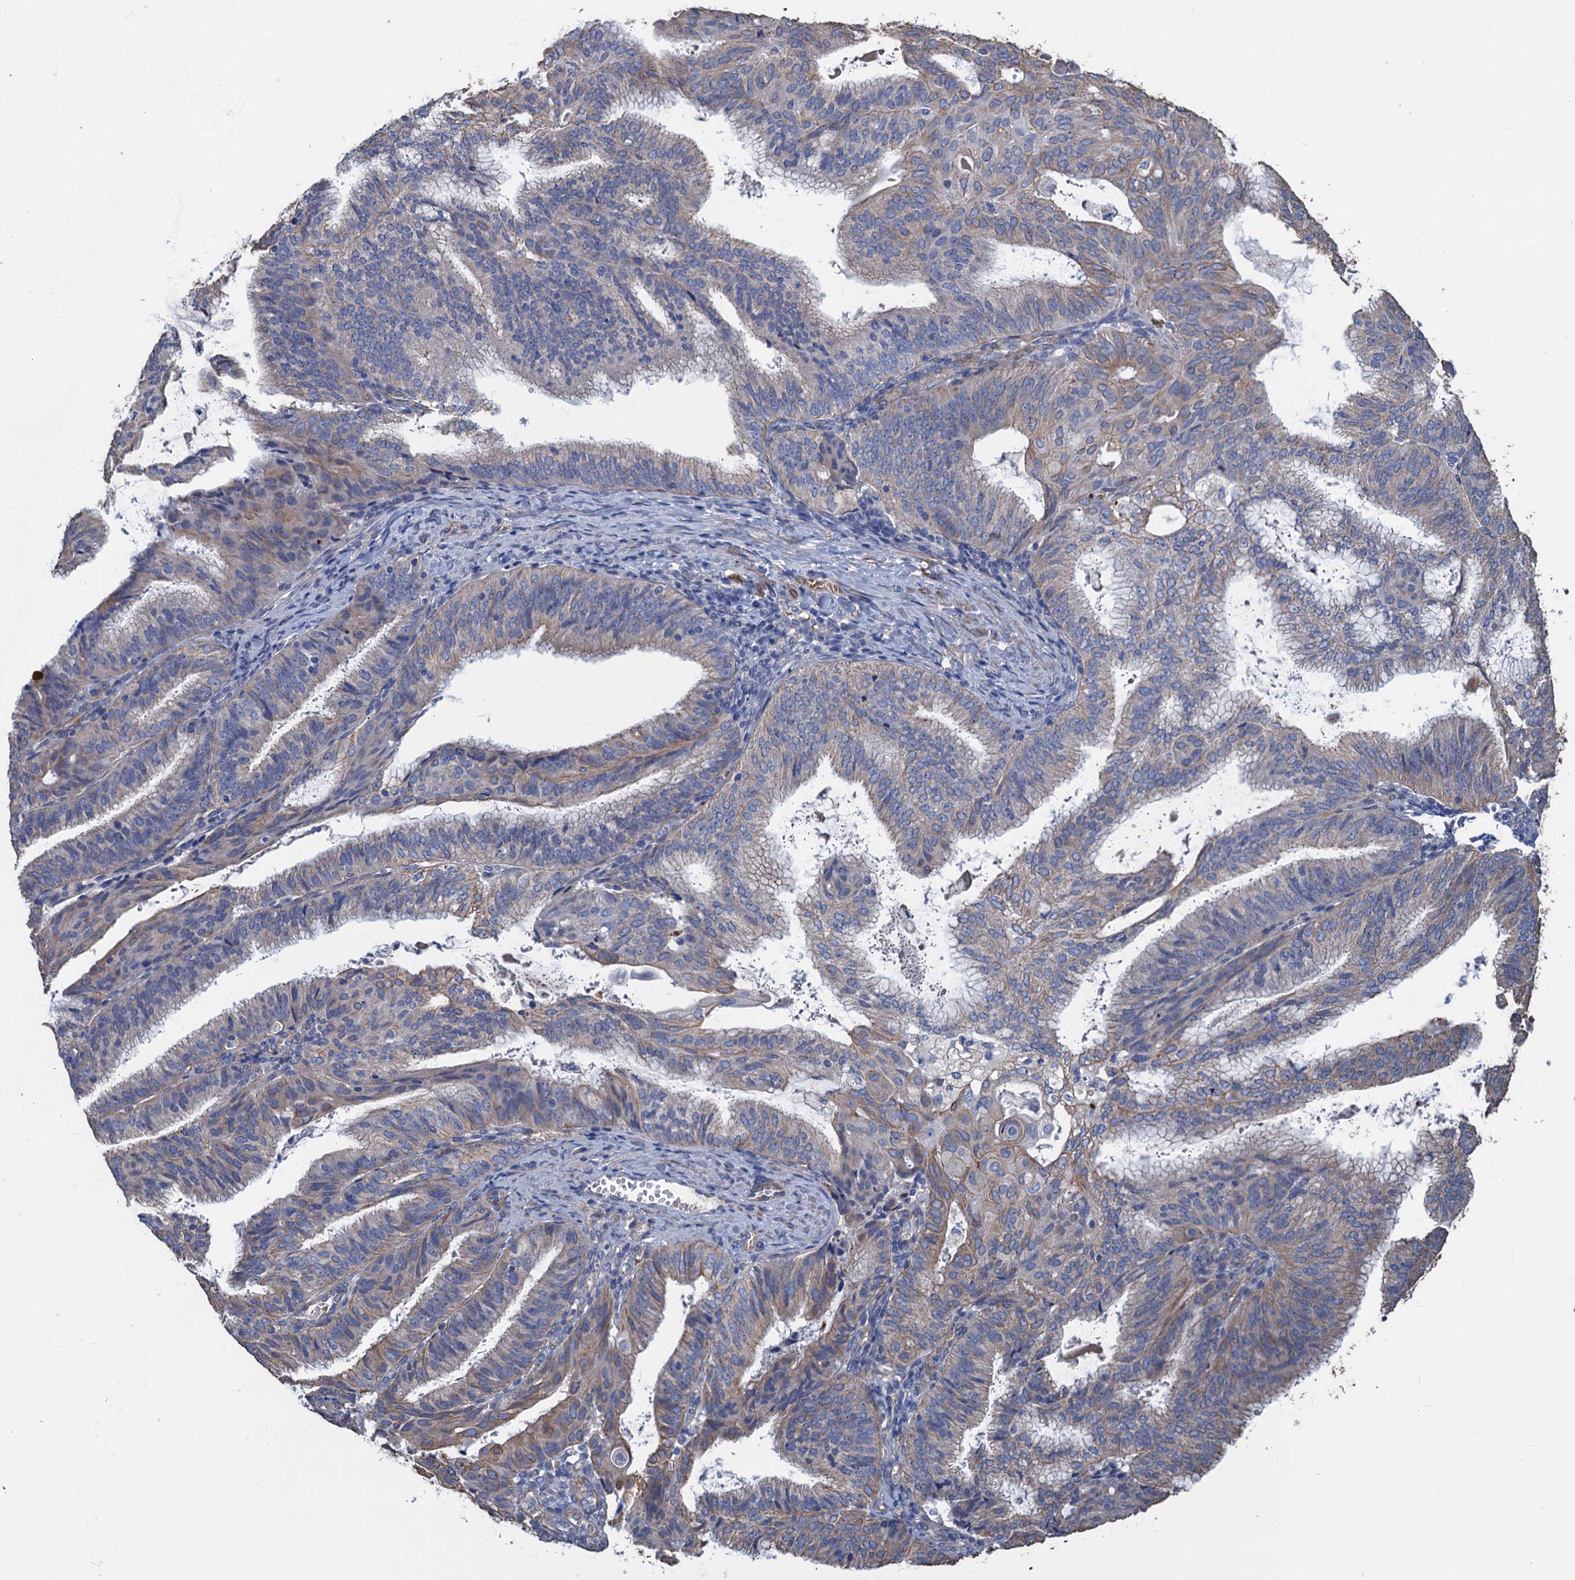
{"staining": {"intensity": "negative", "quantity": "none", "location": "none"}, "tissue": "endometrial cancer", "cell_type": "Tumor cells", "image_type": "cancer", "snomed": [{"axis": "morphology", "description": "Adenocarcinoma, NOS"}, {"axis": "topography", "description": "Endometrium"}], "caption": "Tumor cells show no significant protein expression in endometrial cancer.", "gene": "SMCO3", "patient": {"sex": "female", "age": 49}}